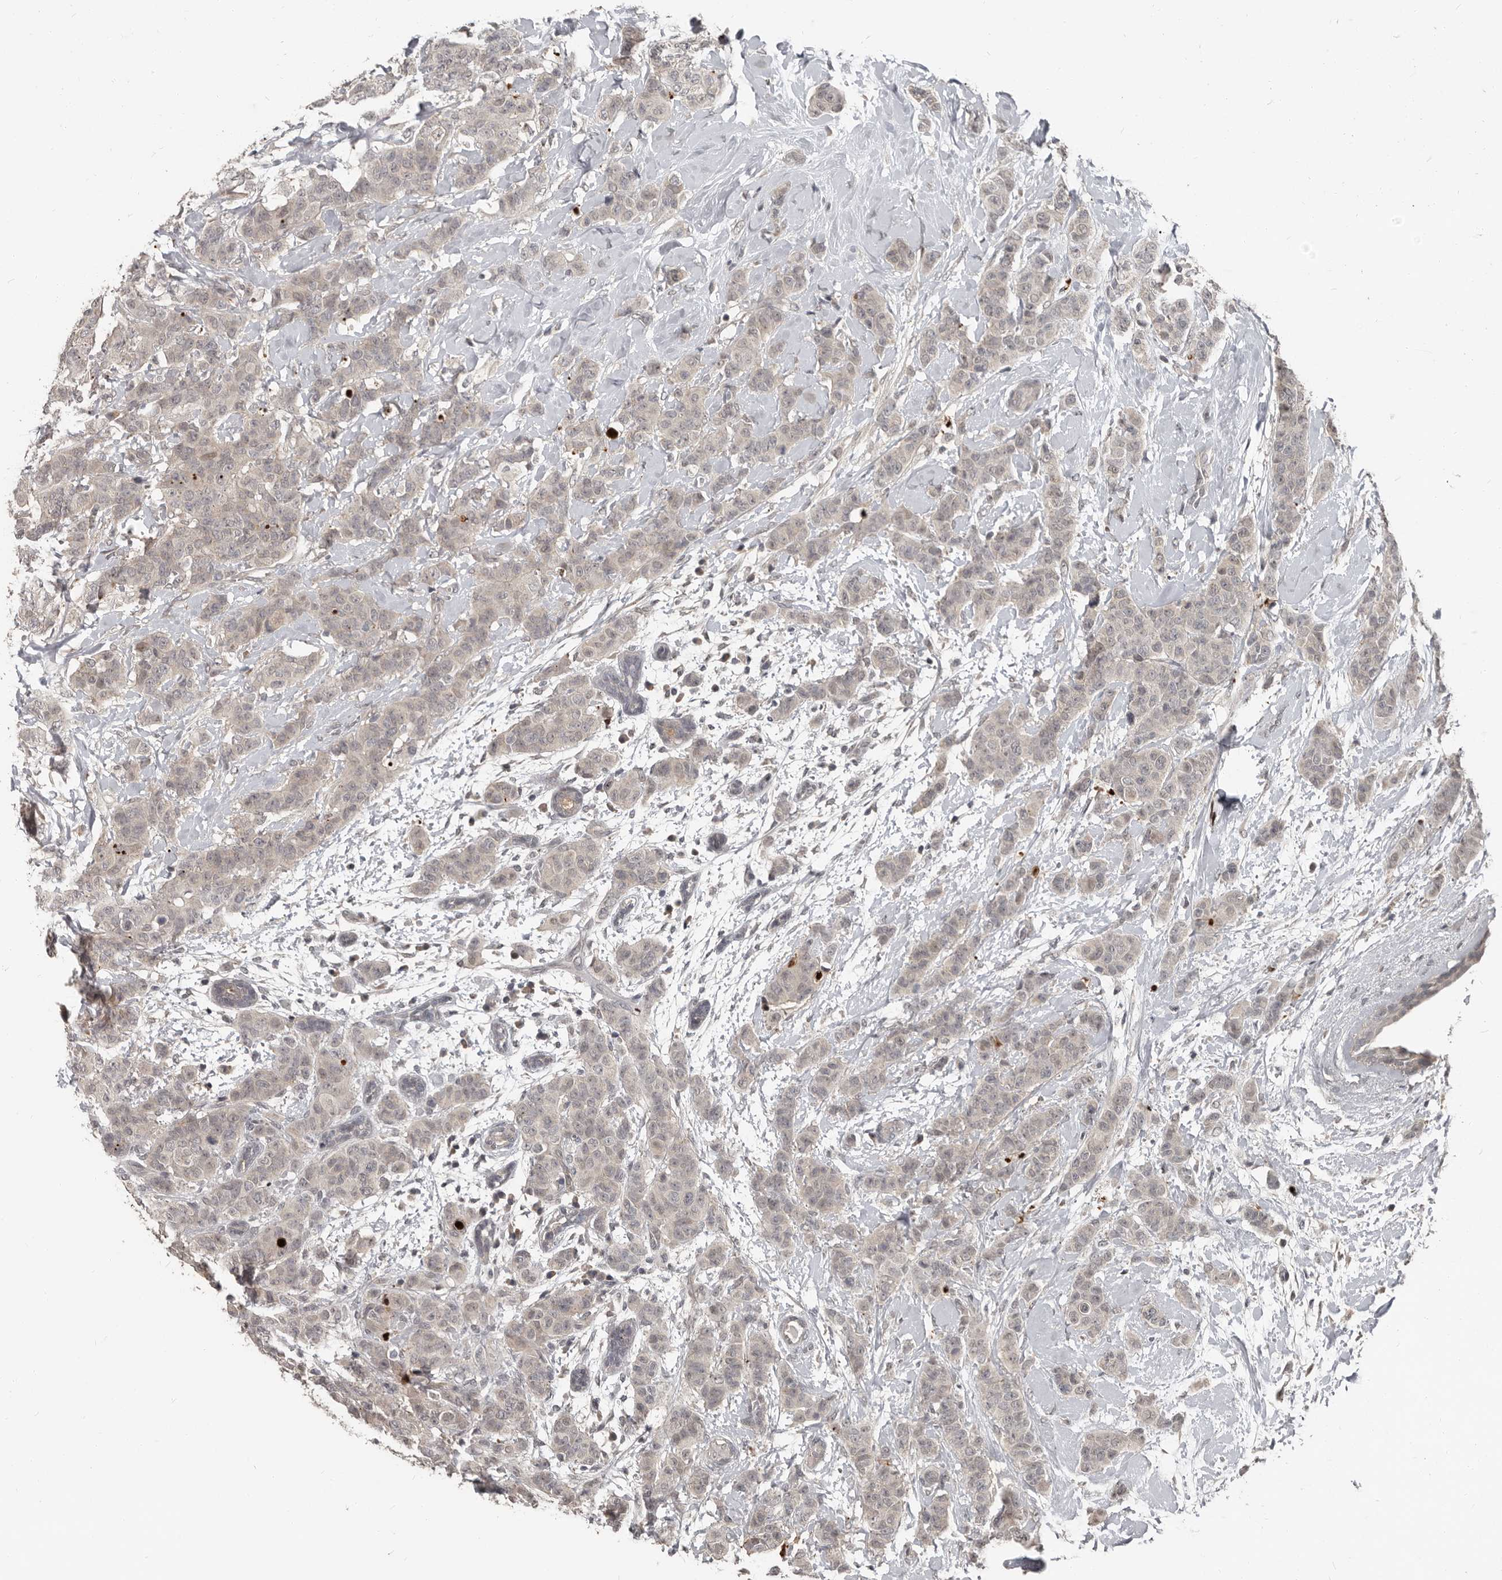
{"staining": {"intensity": "weak", "quantity": "25%-75%", "location": "cytoplasmic/membranous,nuclear"}, "tissue": "breast cancer", "cell_type": "Tumor cells", "image_type": "cancer", "snomed": [{"axis": "morphology", "description": "Normal tissue, NOS"}, {"axis": "morphology", "description": "Duct carcinoma"}, {"axis": "topography", "description": "Breast"}], "caption": "Weak cytoplasmic/membranous and nuclear protein expression is present in about 25%-75% of tumor cells in breast invasive ductal carcinoma. The staining was performed using DAB to visualize the protein expression in brown, while the nuclei were stained in blue with hematoxylin (Magnification: 20x).", "gene": "APOL6", "patient": {"sex": "female", "age": 40}}